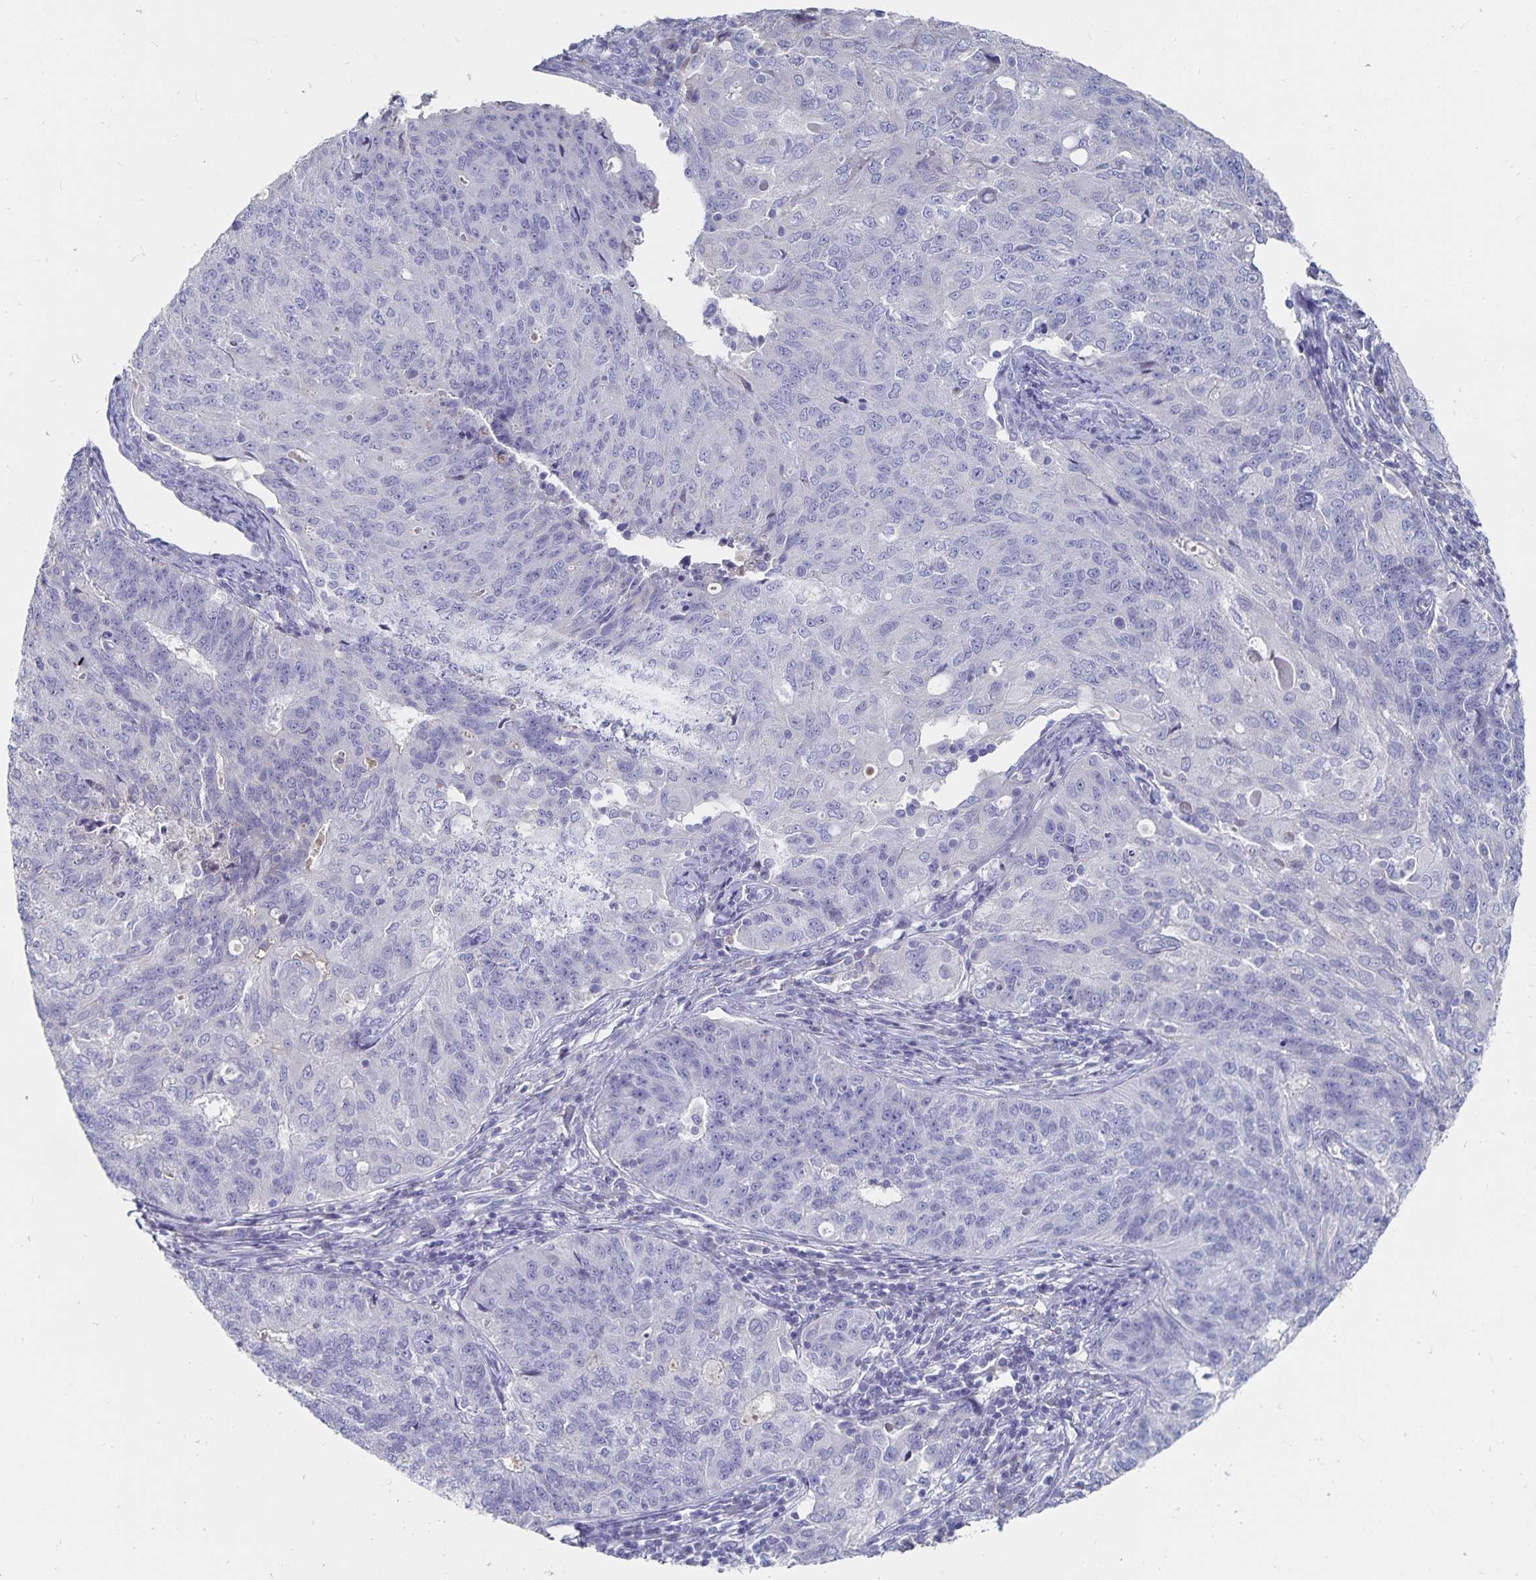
{"staining": {"intensity": "negative", "quantity": "none", "location": "none"}, "tissue": "endometrial cancer", "cell_type": "Tumor cells", "image_type": "cancer", "snomed": [{"axis": "morphology", "description": "Adenocarcinoma, NOS"}, {"axis": "topography", "description": "Endometrium"}], "caption": "The micrograph reveals no staining of tumor cells in endometrial cancer.", "gene": "CFAP69", "patient": {"sex": "female", "age": 43}}